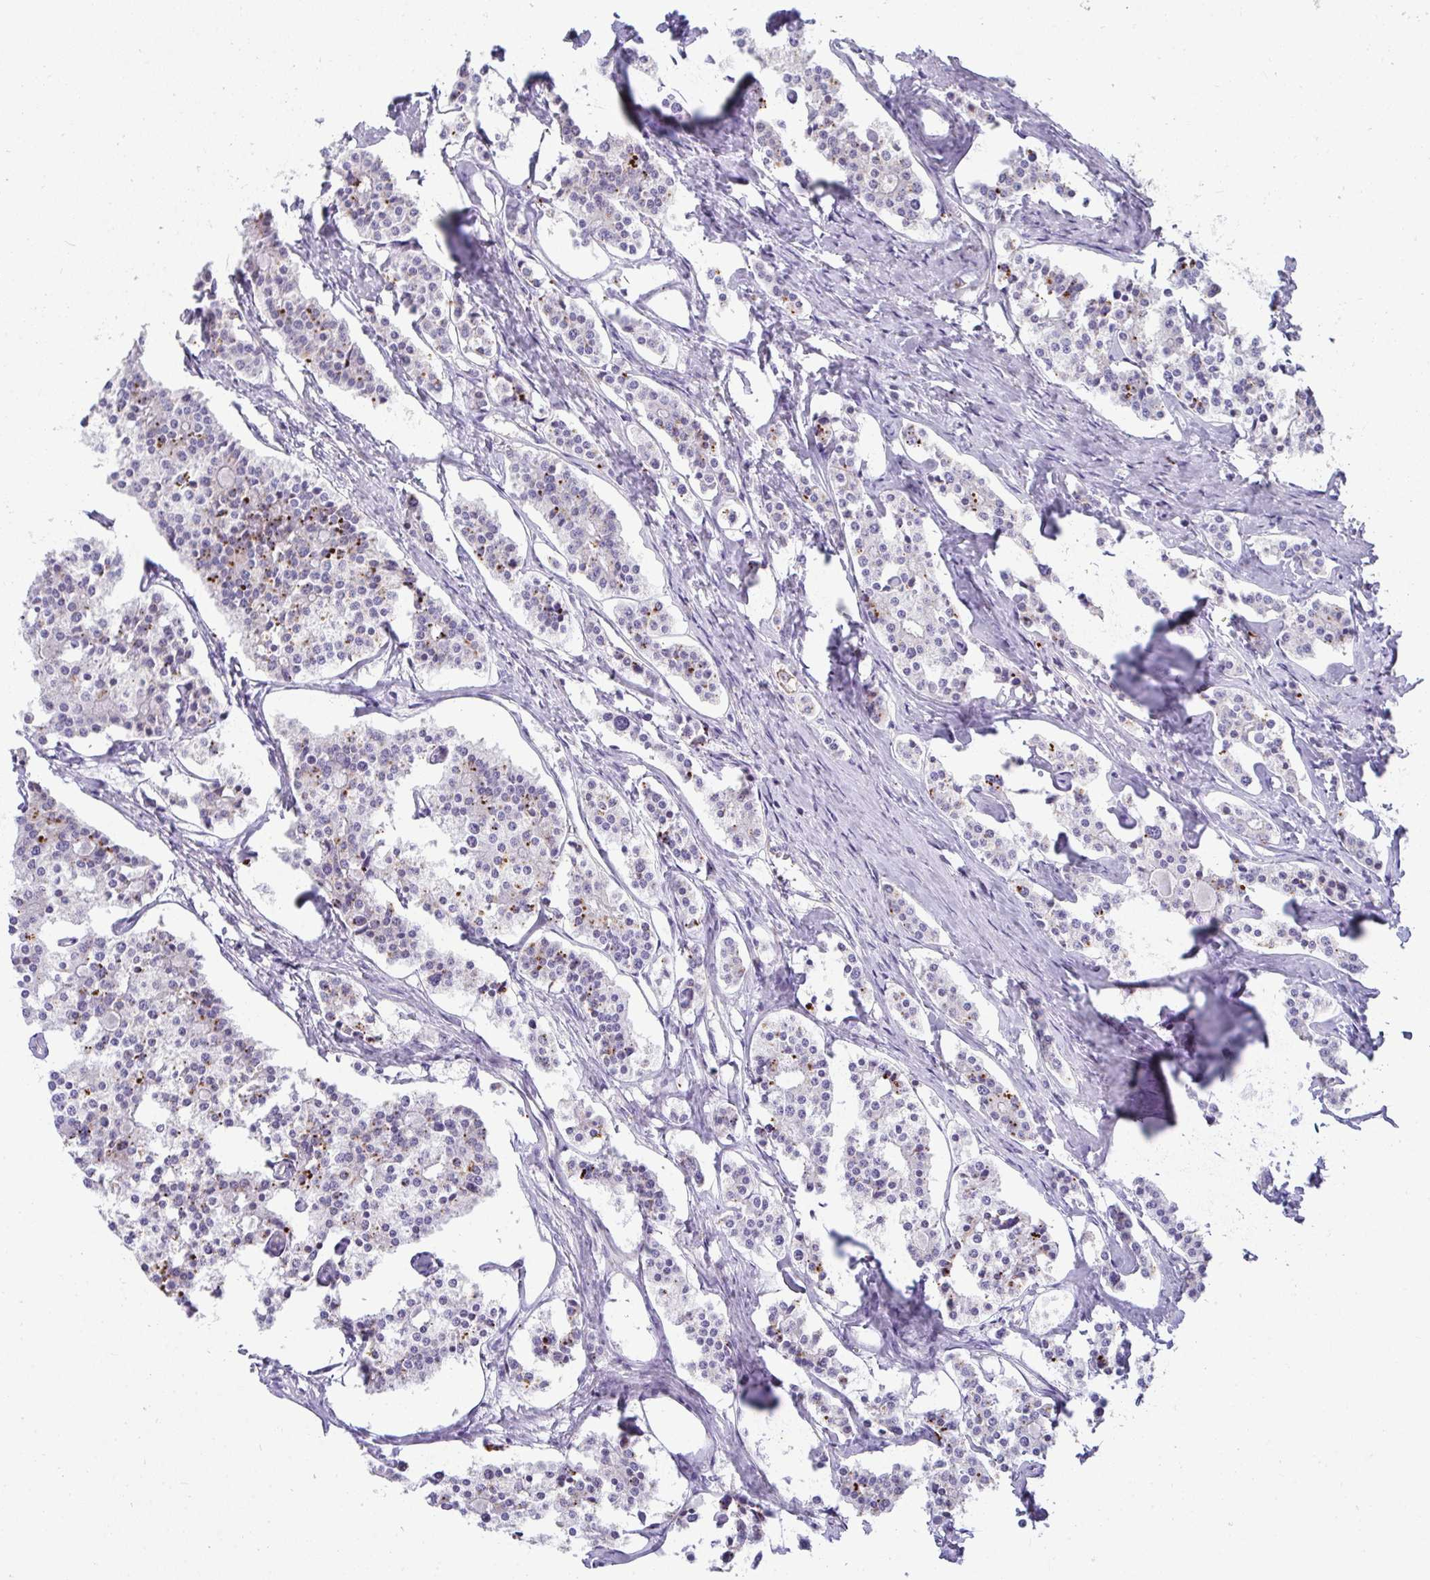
{"staining": {"intensity": "moderate", "quantity": "25%-75%", "location": "cytoplasmic/membranous"}, "tissue": "carcinoid", "cell_type": "Tumor cells", "image_type": "cancer", "snomed": [{"axis": "morphology", "description": "Carcinoid, malignant, NOS"}, {"axis": "topography", "description": "Small intestine"}], "caption": "DAB (3,3'-diaminobenzidine) immunohistochemical staining of human carcinoid shows moderate cytoplasmic/membranous protein expression in about 25%-75% of tumor cells.", "gene": "AK5", "patient": {"sex": "male", "age": 63}}